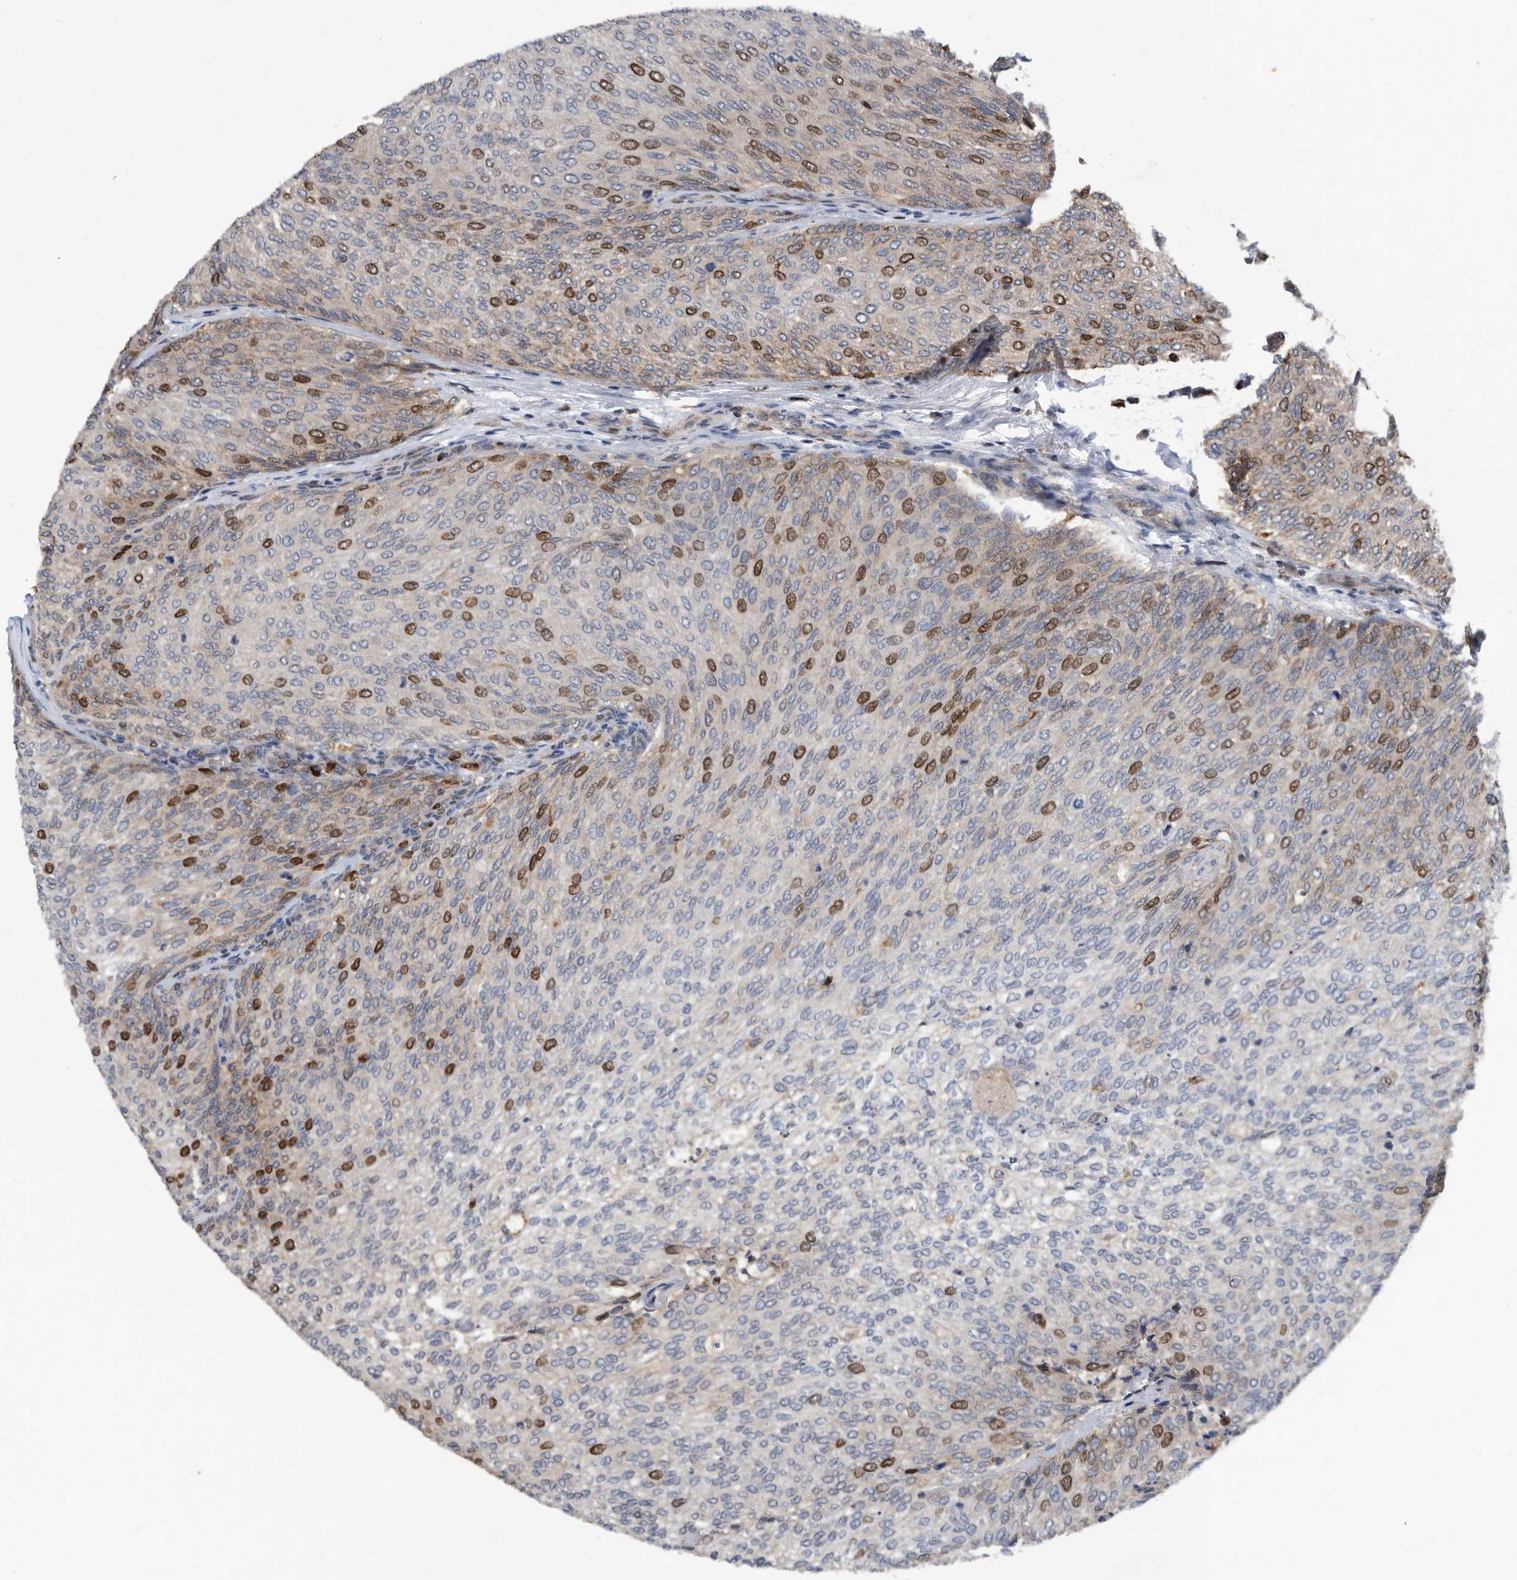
{"staining": {"intensity": "strong", "quantity": "<25%", "location": "nuclear"}, "tissue": "urothelial cancer", "cell_type": "Tumor cells", "image_type": "cancer", "snomed": [{"axis": "morphology", "description": "Urothelial carcinoma, Low grade"}, {"axis": "topography", "description": "Urinary bladder"}], "caption": "Low-grade urothelial carcinoma stained for a protein (brown) exhibits strong nuclear positive staining in approximately <25% of tumor cells.", "gene": "ATAD2", "patient": {"sex": "female", "age": 79}}